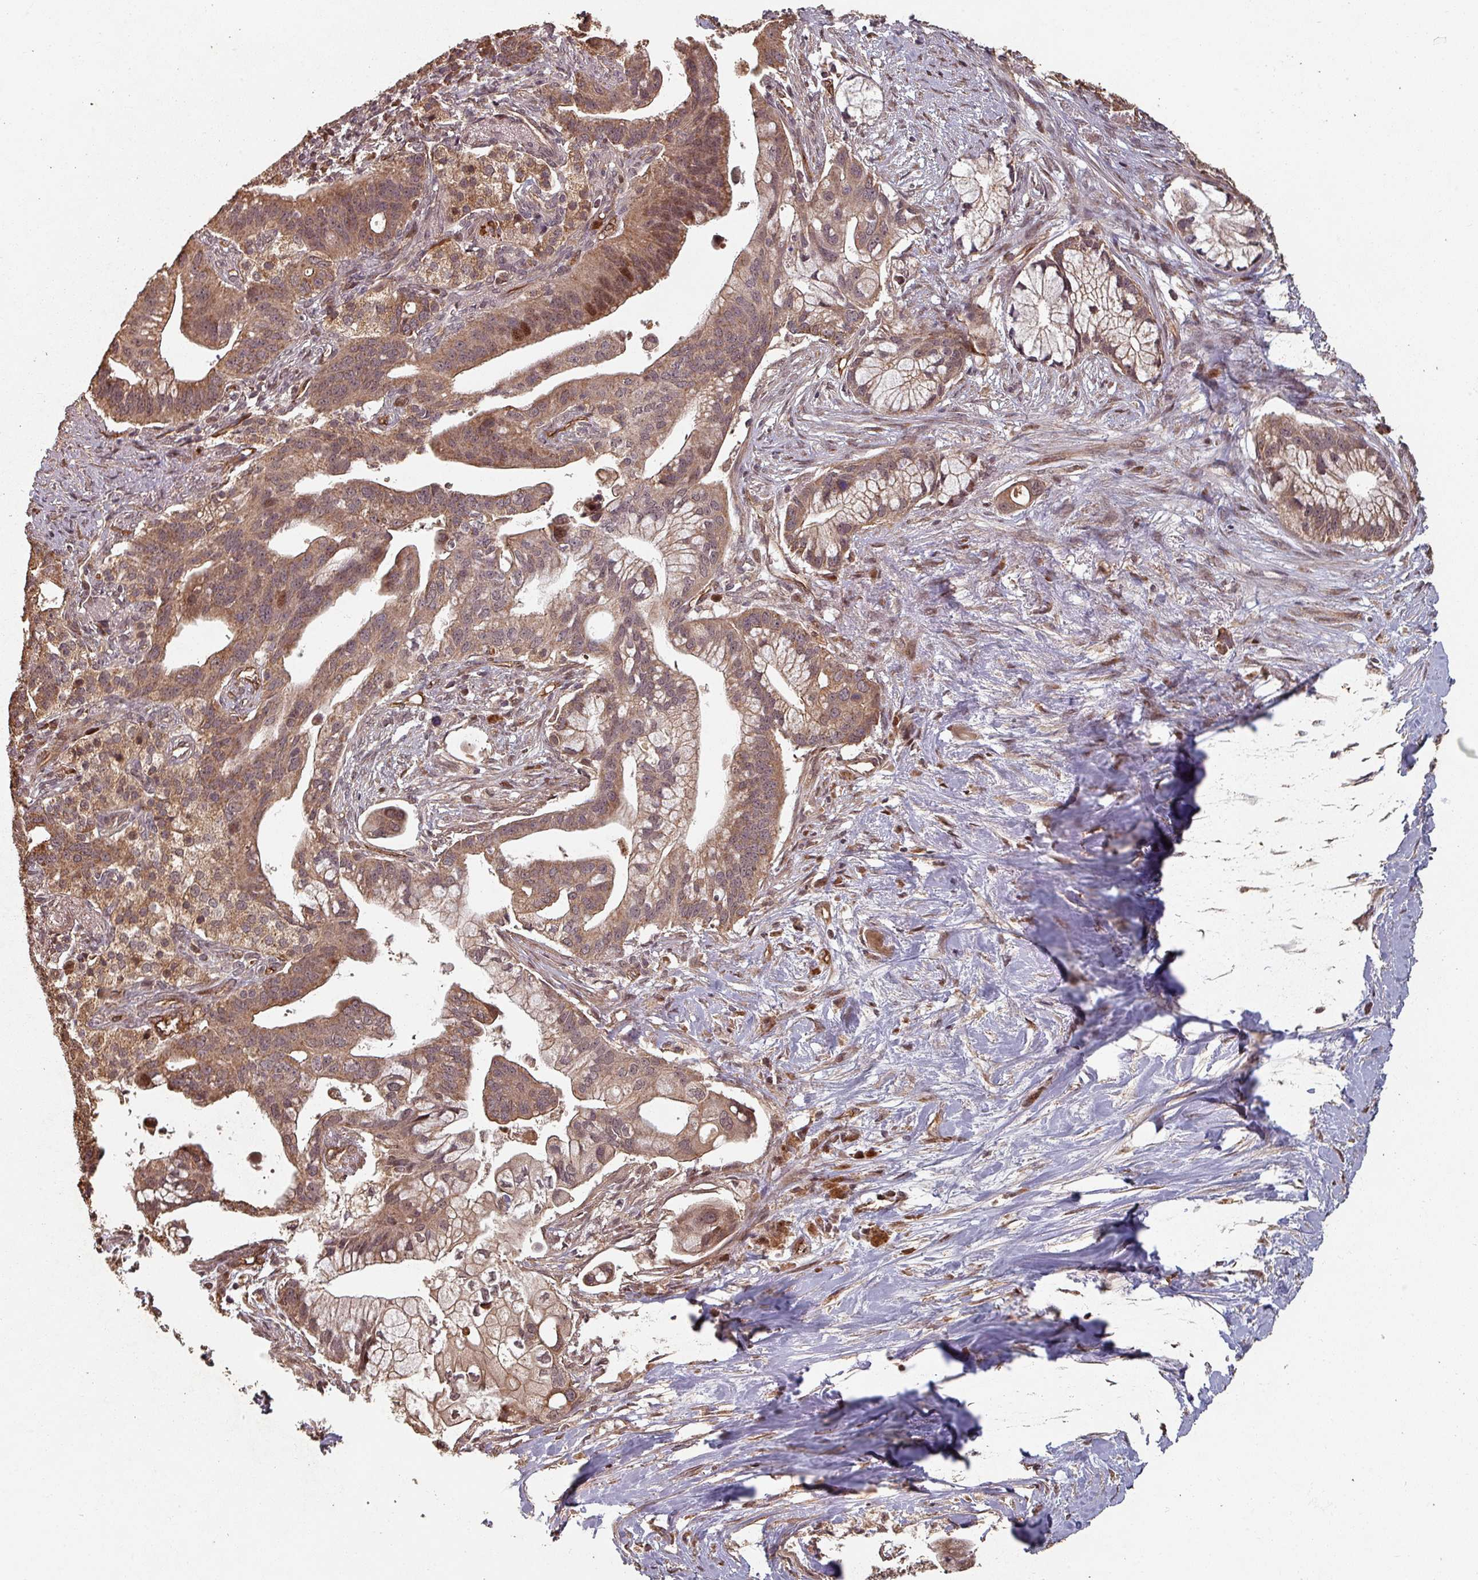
{"staining": {"intensity": "moderate", "quantity": ">75%", "location": "cytoplasmic/membranous,nuclear"}, "tissue": "pancreatic cancer", "cell_type": "Tumor cells", "image_type": "cancer", "snomed": [{"axis": "morphology", "description": "Adenocarcinoma, NOS"}, {"axis": "topography", "description": "Pancreas"}], "caption": "Adenocarcinoma (pancreatic) tissue reveals moderate cytoplasmic/membranous and nuclear staining in approximately >75% of tumor cells, visualized by immunohistochemistry.", "gene": "EID1", "patient": {"sex": "male", "age": 68}}